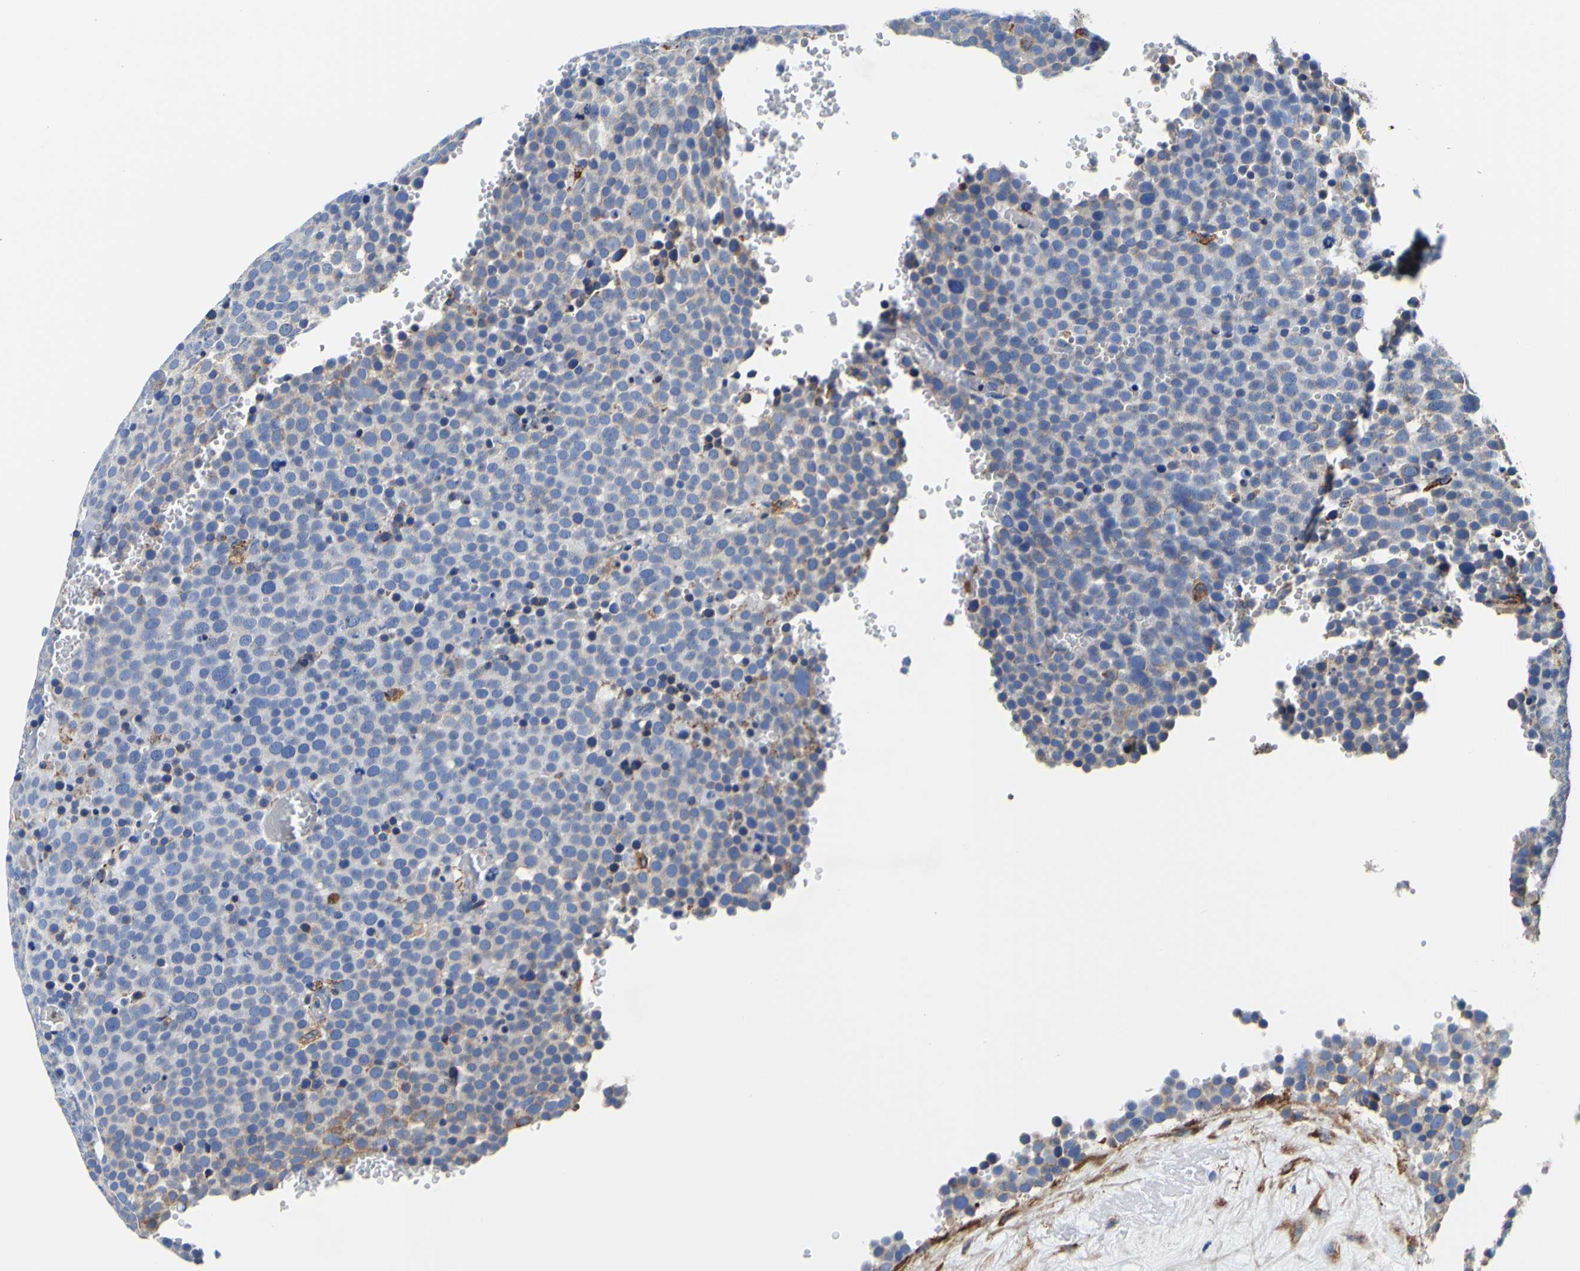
{"staining": {"intensity": "moderate", "quantity": "<25%", "location": "cytoplasmic/membranous"}, "tissue": "testis cancer", "cell_type": "Tumor cells", "image_type": "cancer", "snomed": [{"axis": "morphology", "description": "Seminoma, NOS"}, {"axis": "topography", "description": "Testis"}], "caption": "Moderate cytoplasmic/membranous expression for a protein is identified in approximately <25% of tumor cells of testis cancer (seminoma) using immunohistochemistry (IHC).", "gene": "P4HB", "patient": {"sex": "male", "age": 71}}